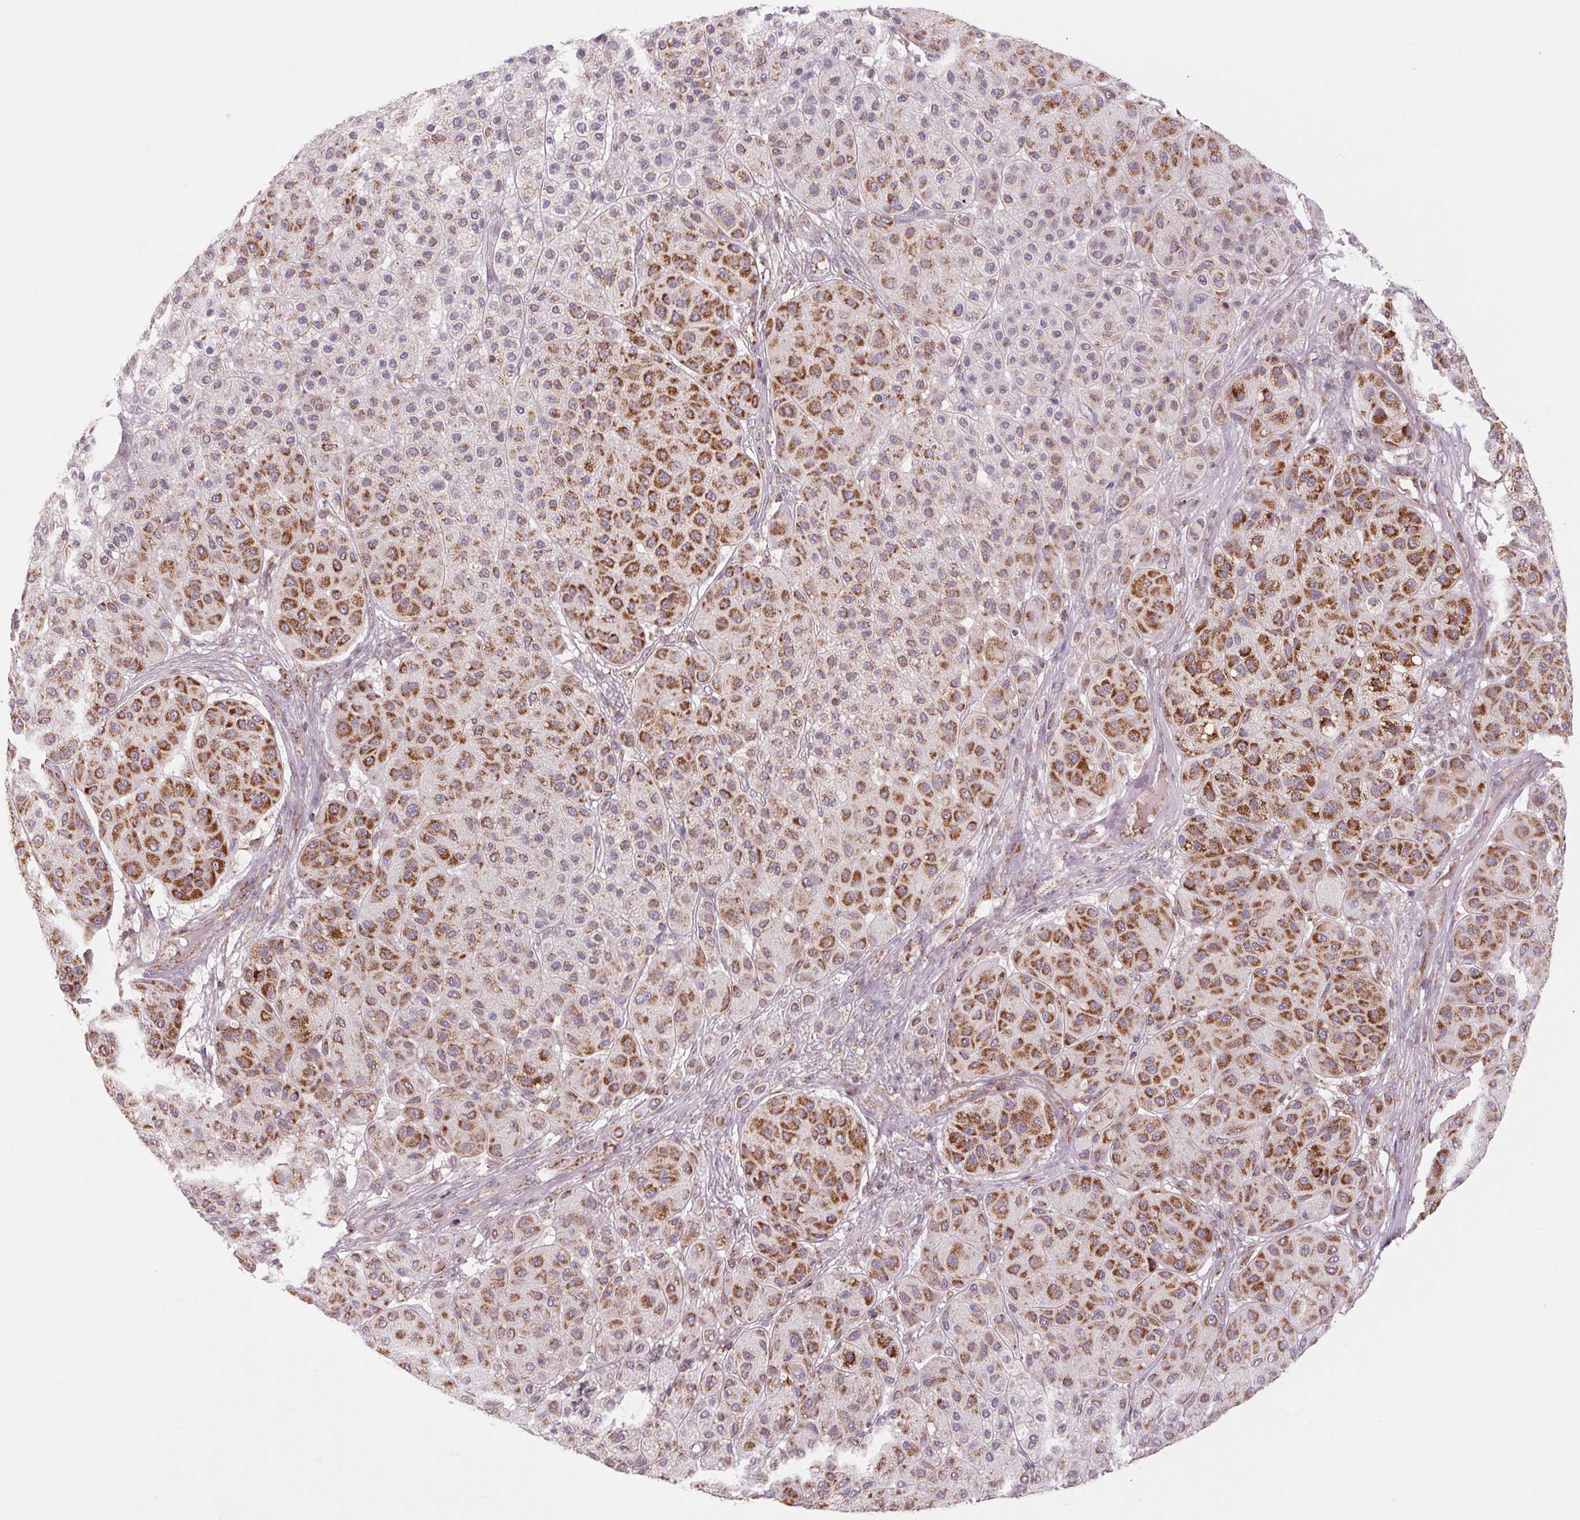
{"staining": {"intensity": "strong", "quantity": "25%-75%", "location": "cytoplasmic/membranous"}, "tissue": "melanoma", "cell_type": "Tumor cells", "image_type": "cancer", "snomed": [{"axis": "morphology", "description": "Malignant melanoma, Metastatic site"}, {"axis": "topography", "description": "Smooth muscle"}], "caption": "Immunohistochemistry micrograph of human malignant melanoma (metastatic site) stained for a protein (brown), which exhibits high levels of strong cytoplasmic/membranous staining in approximately 25%-75% of tumor cells.", "gene": "COX6A1", "patient": {"sex": "male", "age": 41}}